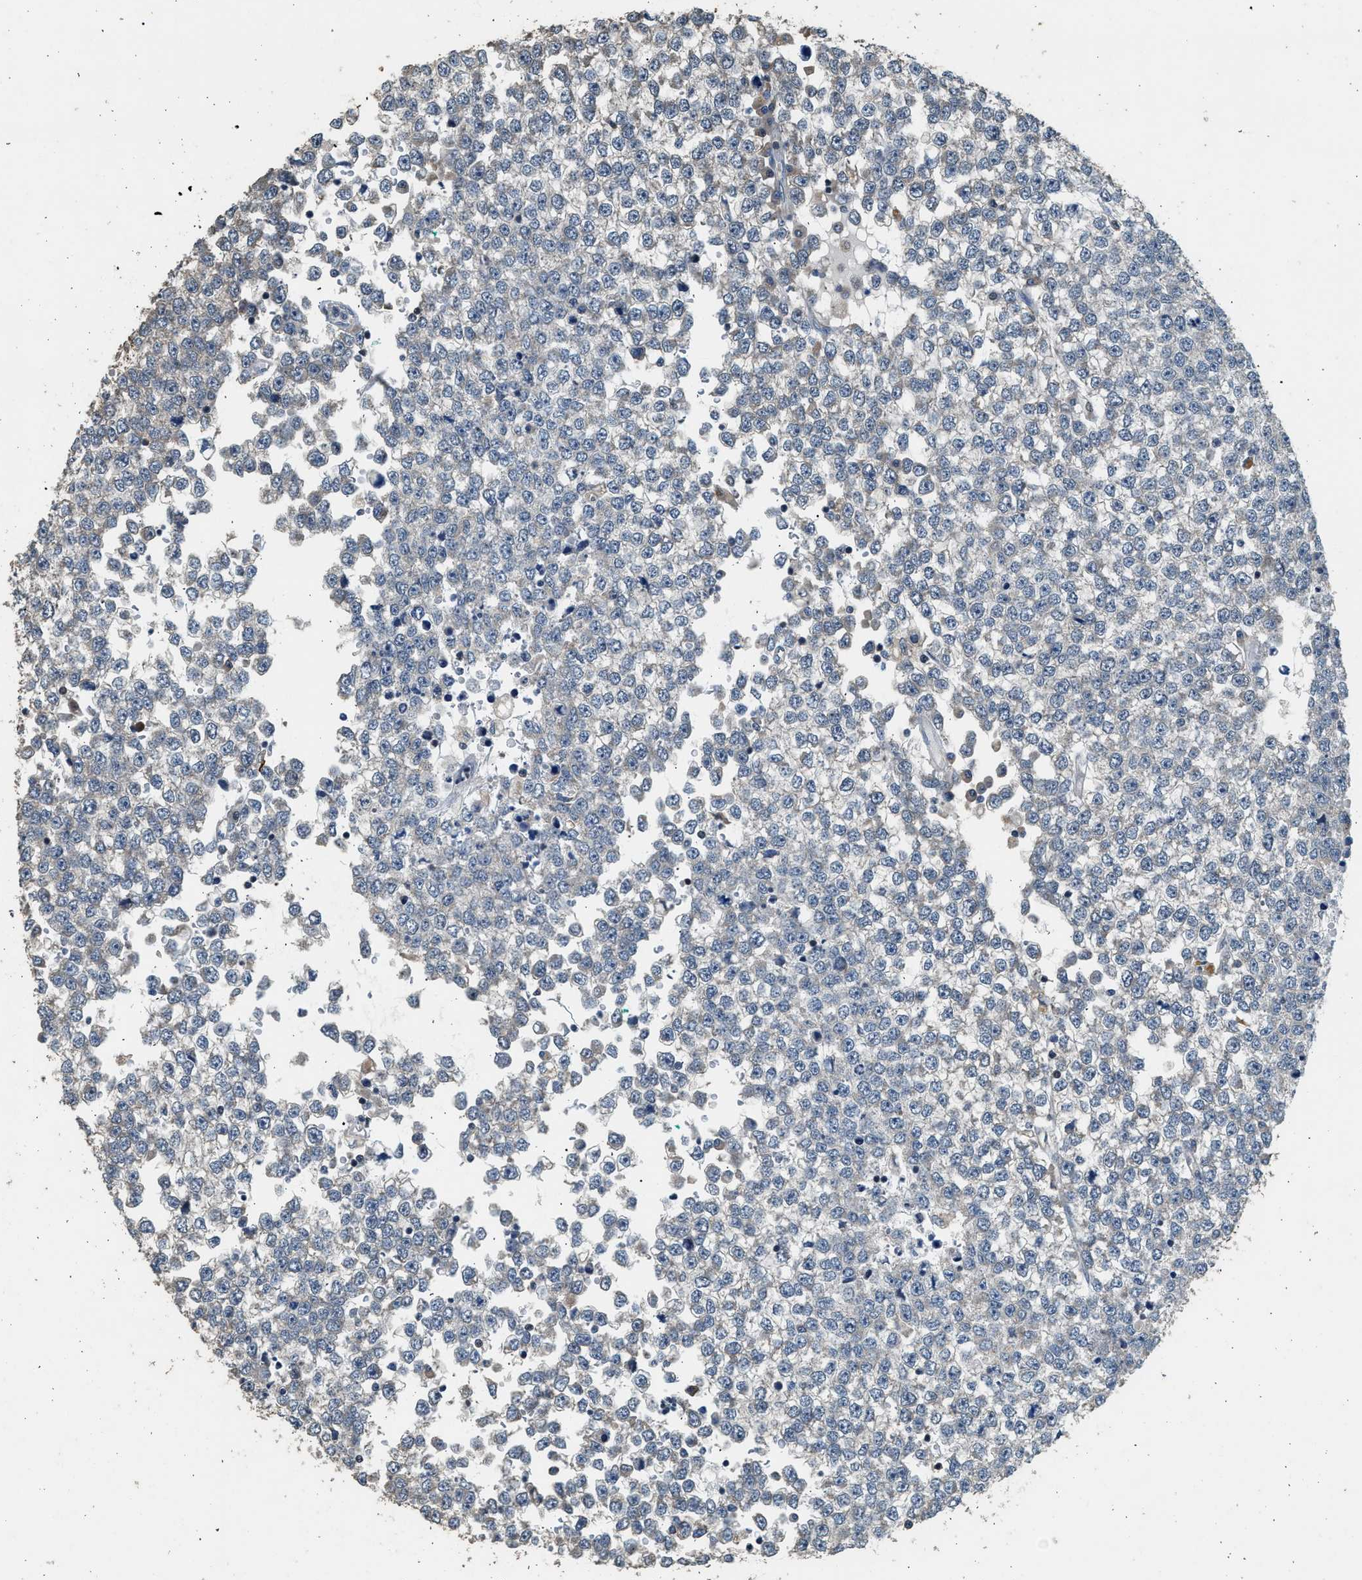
{"staining": {"intensity": "weak", "quantity": "<25%", "location": "cytoplasmic/membranous"}, "tissue": "testis cancer", "cell_type": "Tumor cells", "image_type": "cancer", "snomed": [{"axis": "morphology", "description": "Seminoma, NOS"}, {"axis": "topography", "description": "Testis"}], "caption": "High magnification brightfield microscopy of seminoma (testis) stained with DAB (3,3'-diaminobenzidine) (brown) and counterstained with hematoxylin (blue): tumor cells show no significant positivity.", "gene": "PCLO", "patient": {"sex": "male", "age": 65}}